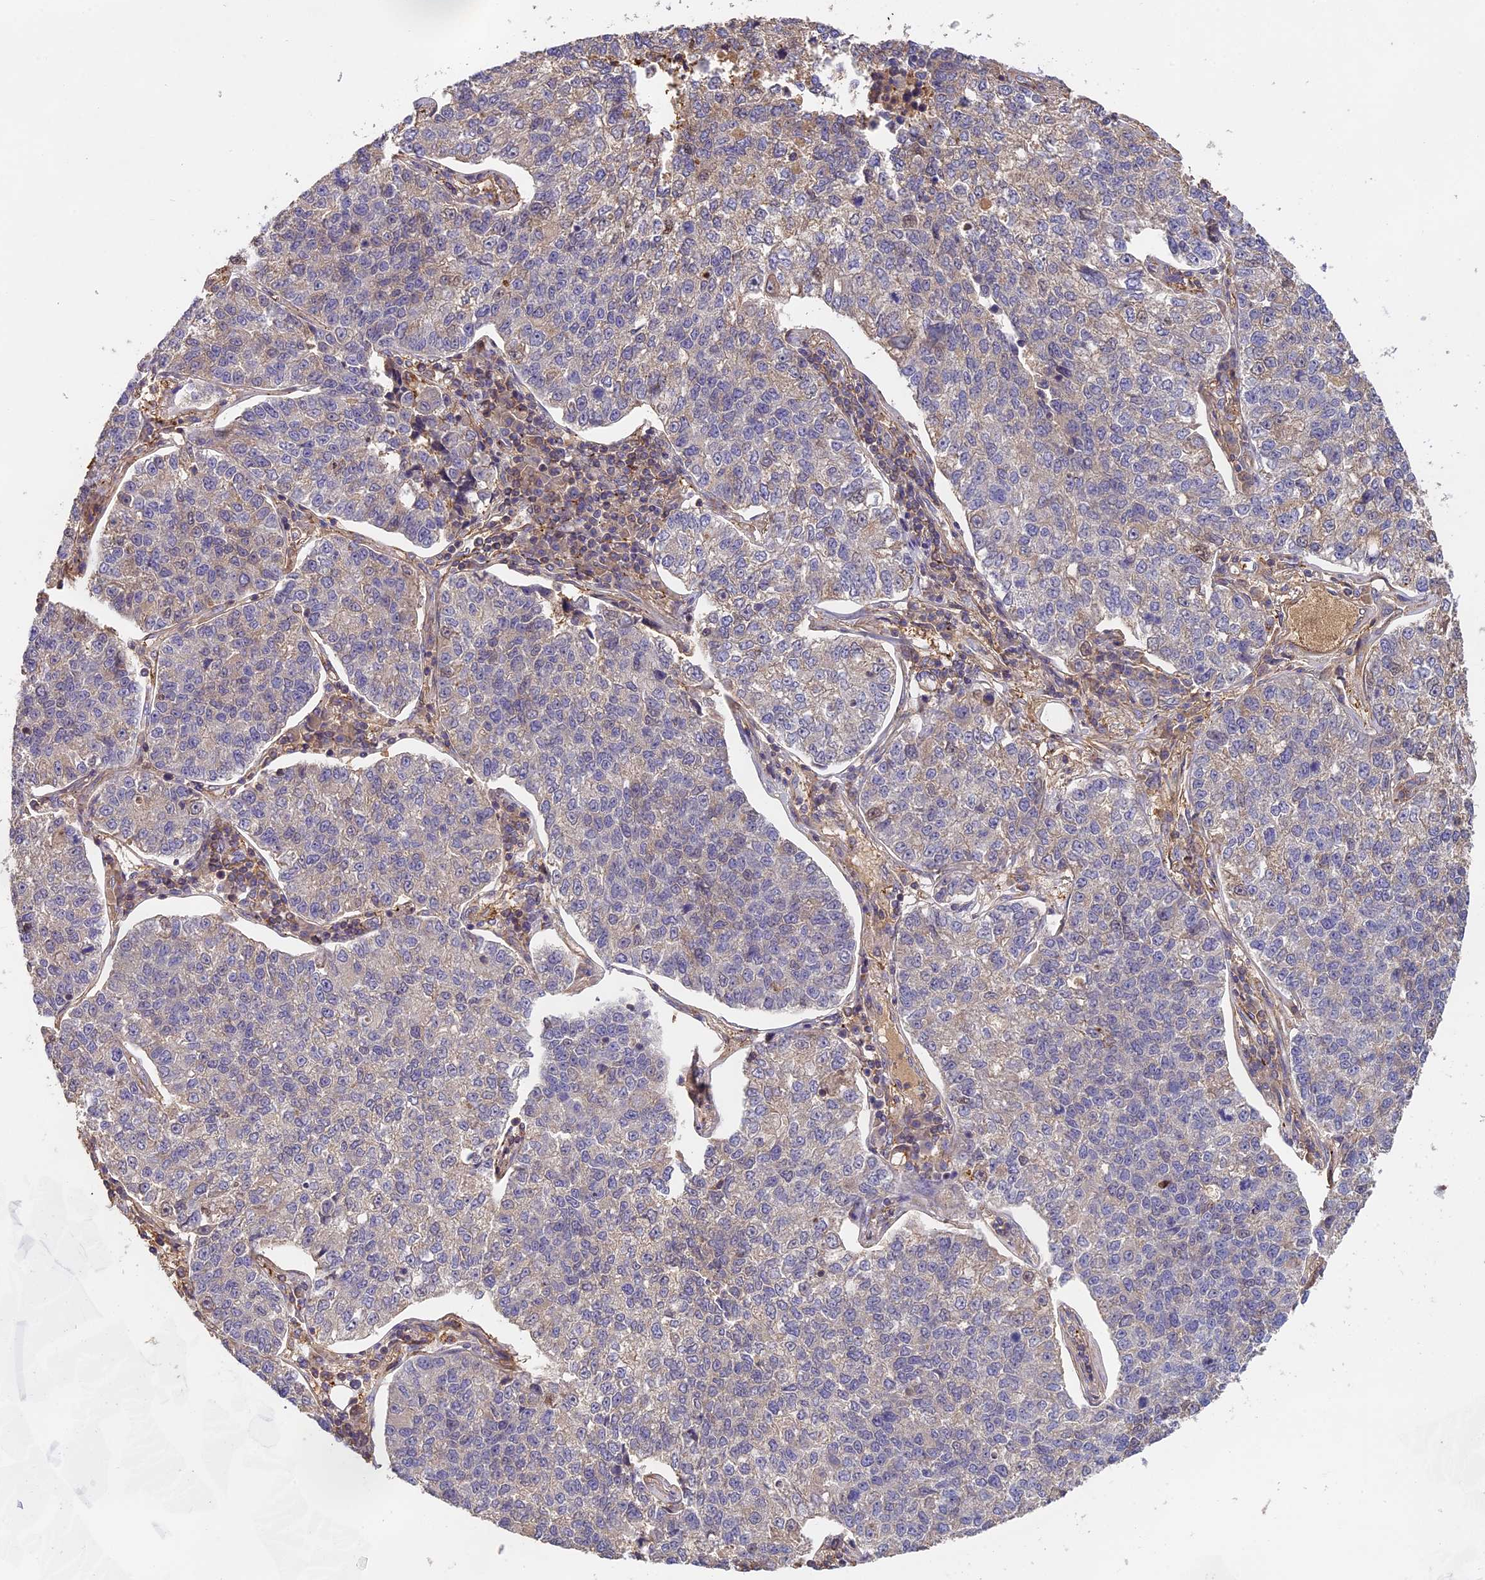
{"staining": {"intensity": "weak", "quantity": "<25%", "location": "cytoplasmic/membranous"}, "tissue": "lung cancer", "cell_type": "Tumor cells", "image_type": "cancer", "snomed": [{"axis": "morphology", "description": "Adenocarcinoma, NOS"}, {"axis": "topography", "description": "Lung"}], "caption": "Immunohistochemical staining of human lung cancer displays no significant expression in tumor cells.", "gene": "CFAP119", "patient": {"sex": "male", "age": 49}}